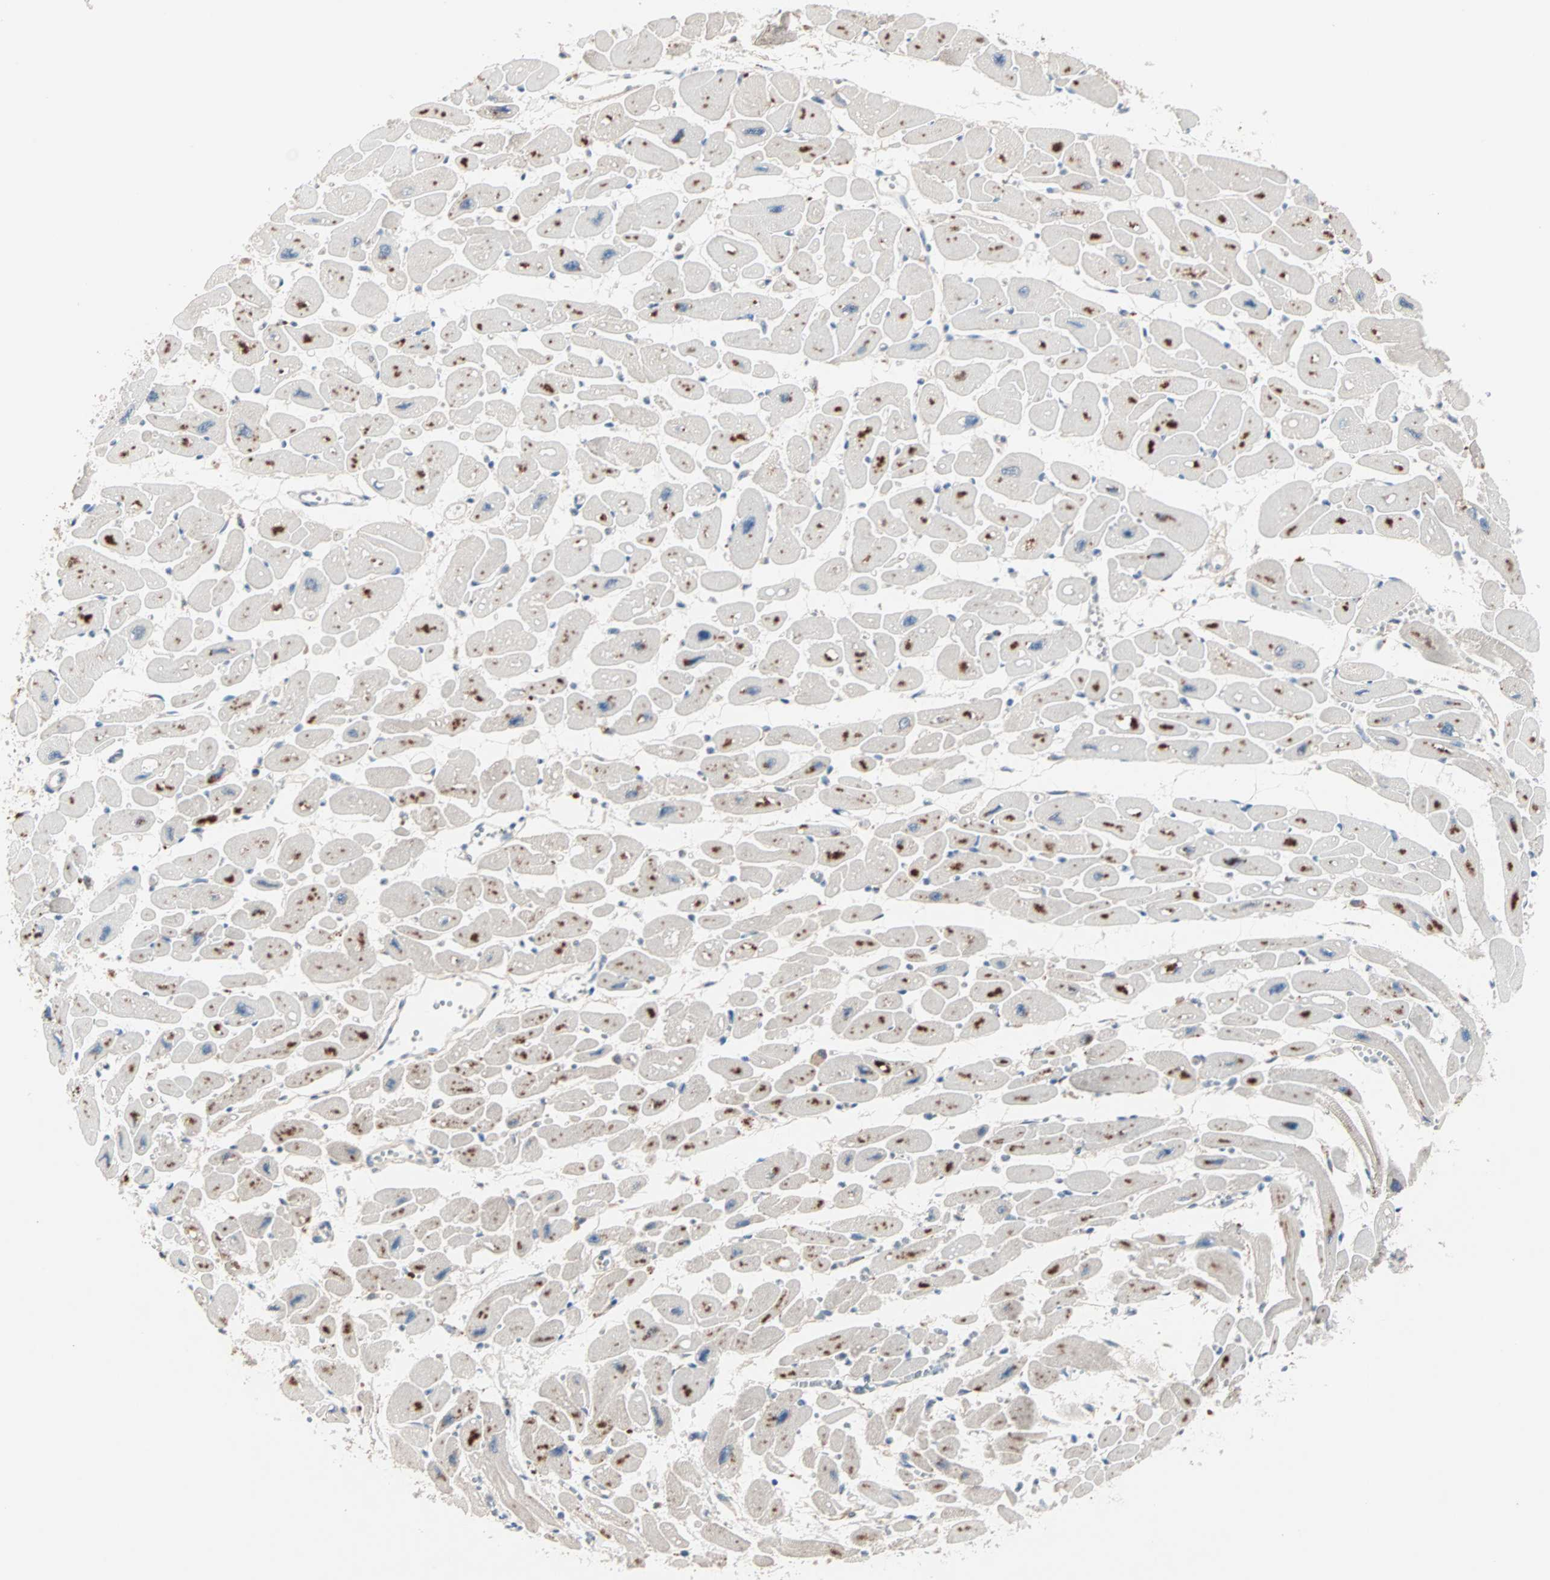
{"staining": {"intensity": "negative", "quantity": "none", "location": "none"}, "tissue": "heart muscle", "cell_type": "Cardiomyocytes", "image_type": "normal", "snomed": [{"axis": "morphology", "description": "Normal tissue, NOS"}, {"axis": "topography", "description": "Heart"}], "caption": "Immunohistochemistry (IHC) image of unremarkable human heart muscle stained for a protein (brown), which displays no staining in cardiomyocytes.", "gene": "CAD", "patient": {"sex": "female", "age": 54}}